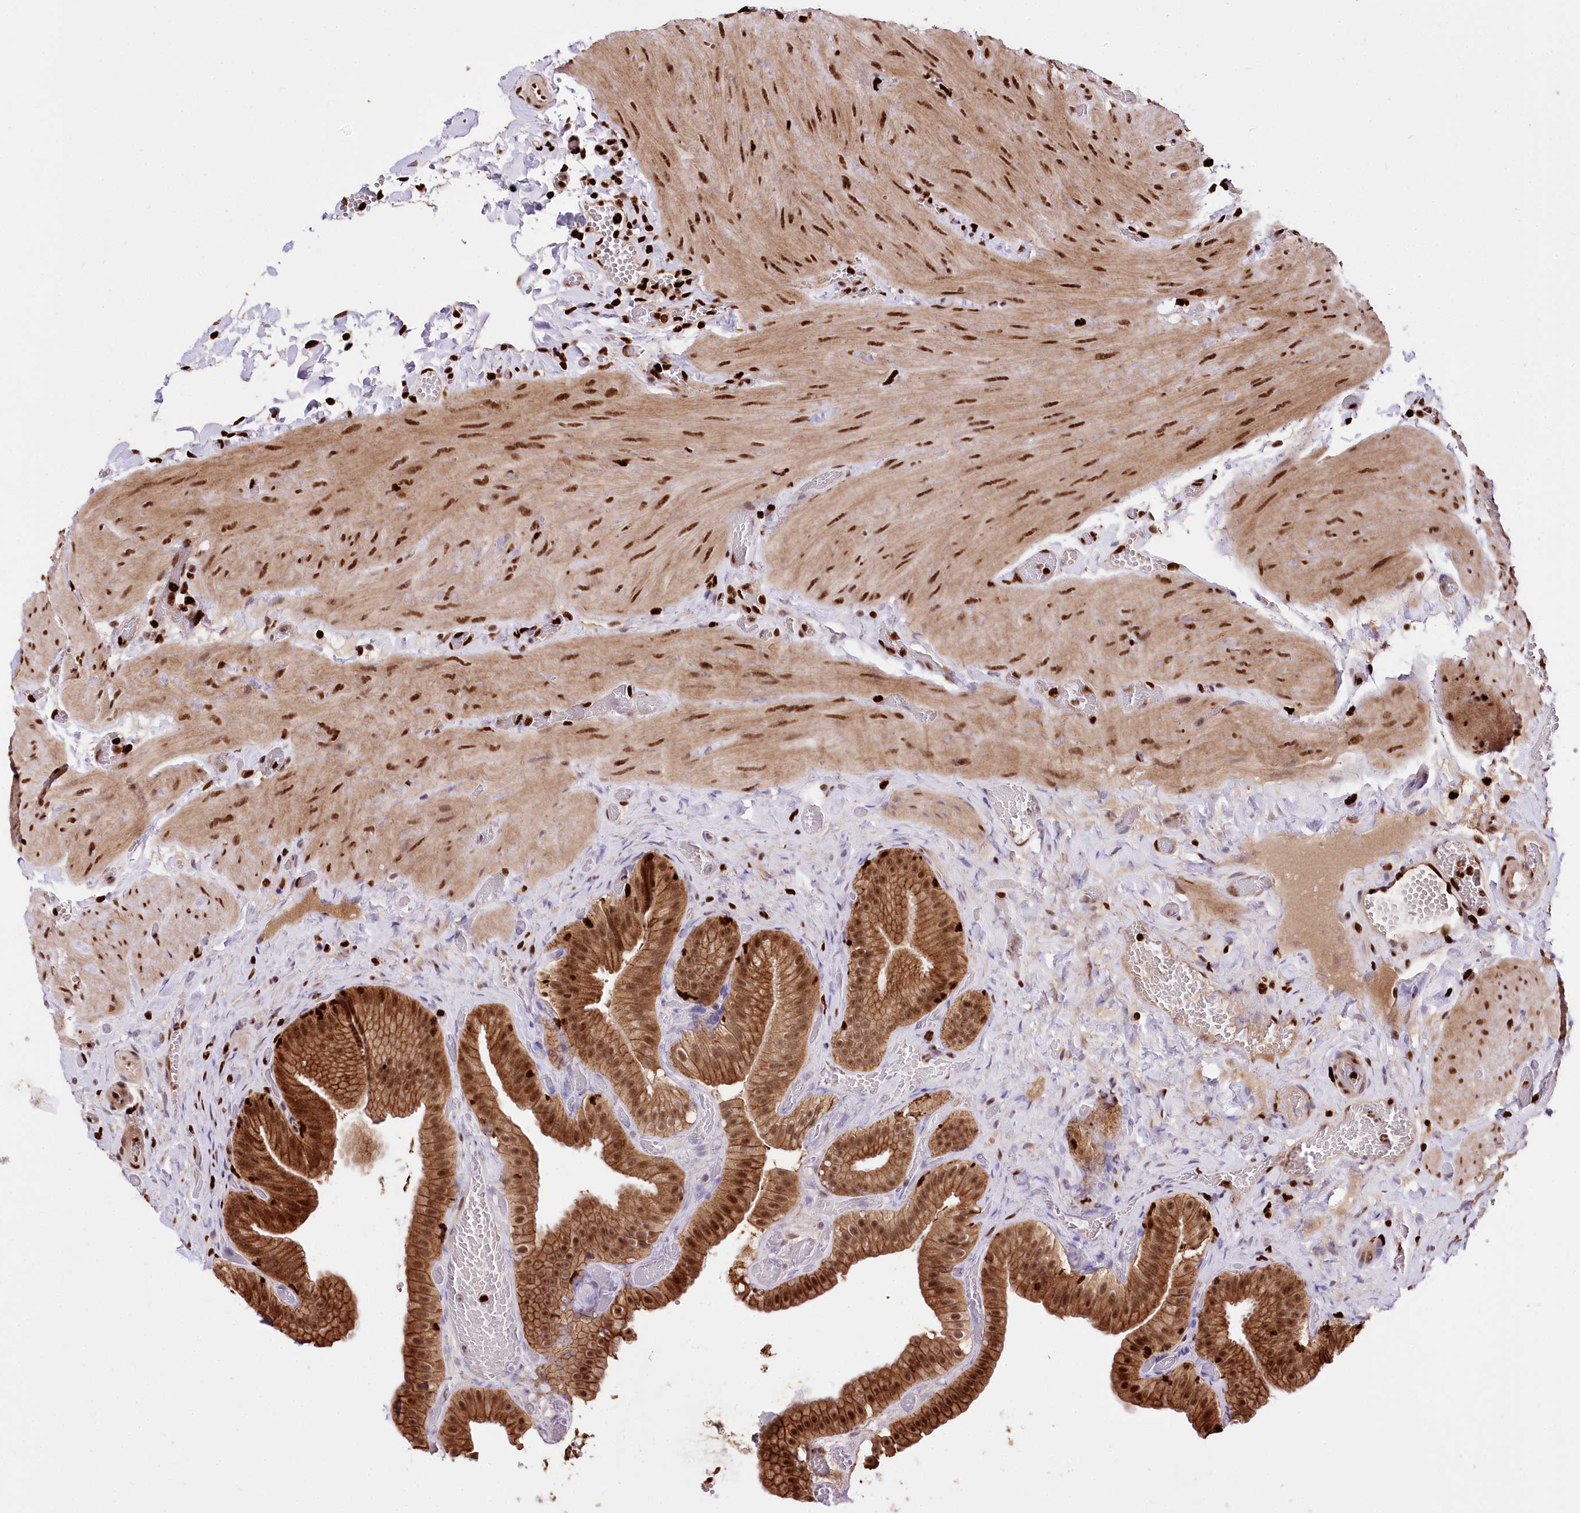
{"staining": {"intensity": "moderate", "quantity": ">75%", "location": "cytoplasmic/membranous,nuclear"}, "tissue": "gallbladder", "cell_type": "Glandular cells", "image_type": "normal", "snomed": [{"axis": "morphology", "description": "Normal tissue, NOS"}, {"axis": "topography", "description": "Gallbladder"}], "caption": "IHC of benign gallbladder displays medium levels of moderate cytoplasmic/membranous,nuclear staining in about >75% of glandular cells.", "gene": "FIGN", "patient": {"sex": "female", "age": 64}}